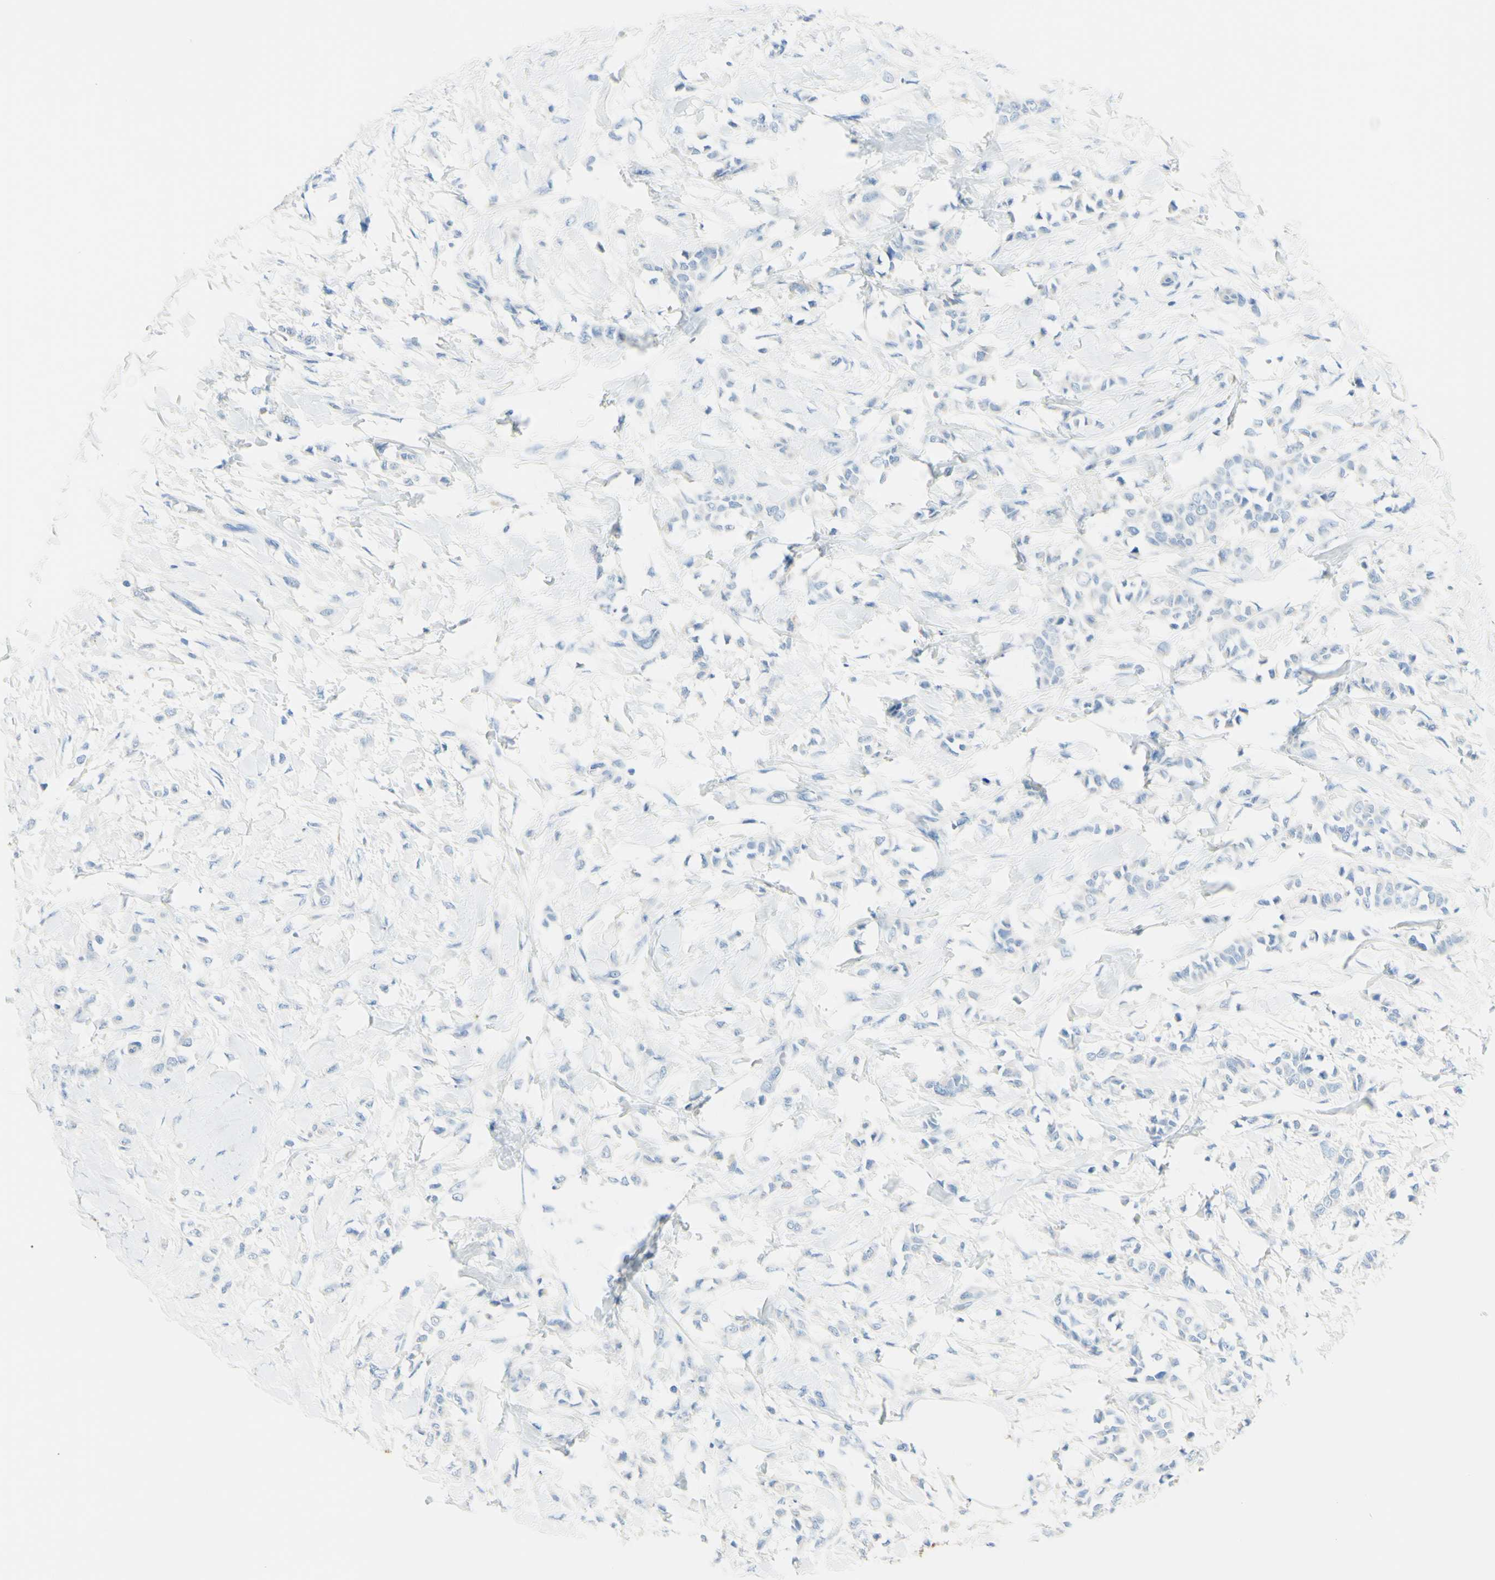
{"staining": {"intensity": "negative", "quantity": "none", "location": "none"}, "tissue": "breast cancer", "cell_type": "Tumor cells", "image_type": "cancer", "snomed": [{"axis": "morphology", "description": "Lobular carcinoma, in situ"}, {"axis": "morphology", "description": "Lobular carcinoma"}, {"axis": "topography", "description": "Breast"}], "caption": "A high-resolution histopathology image shows immunohistochemistry (IHC) staining of breast cancer (lobular carcinoma), which demonstrates no significant expression in tumor cells.", "gene": "TSPAN1", "patient": {"sex": "female", "age": 41}}